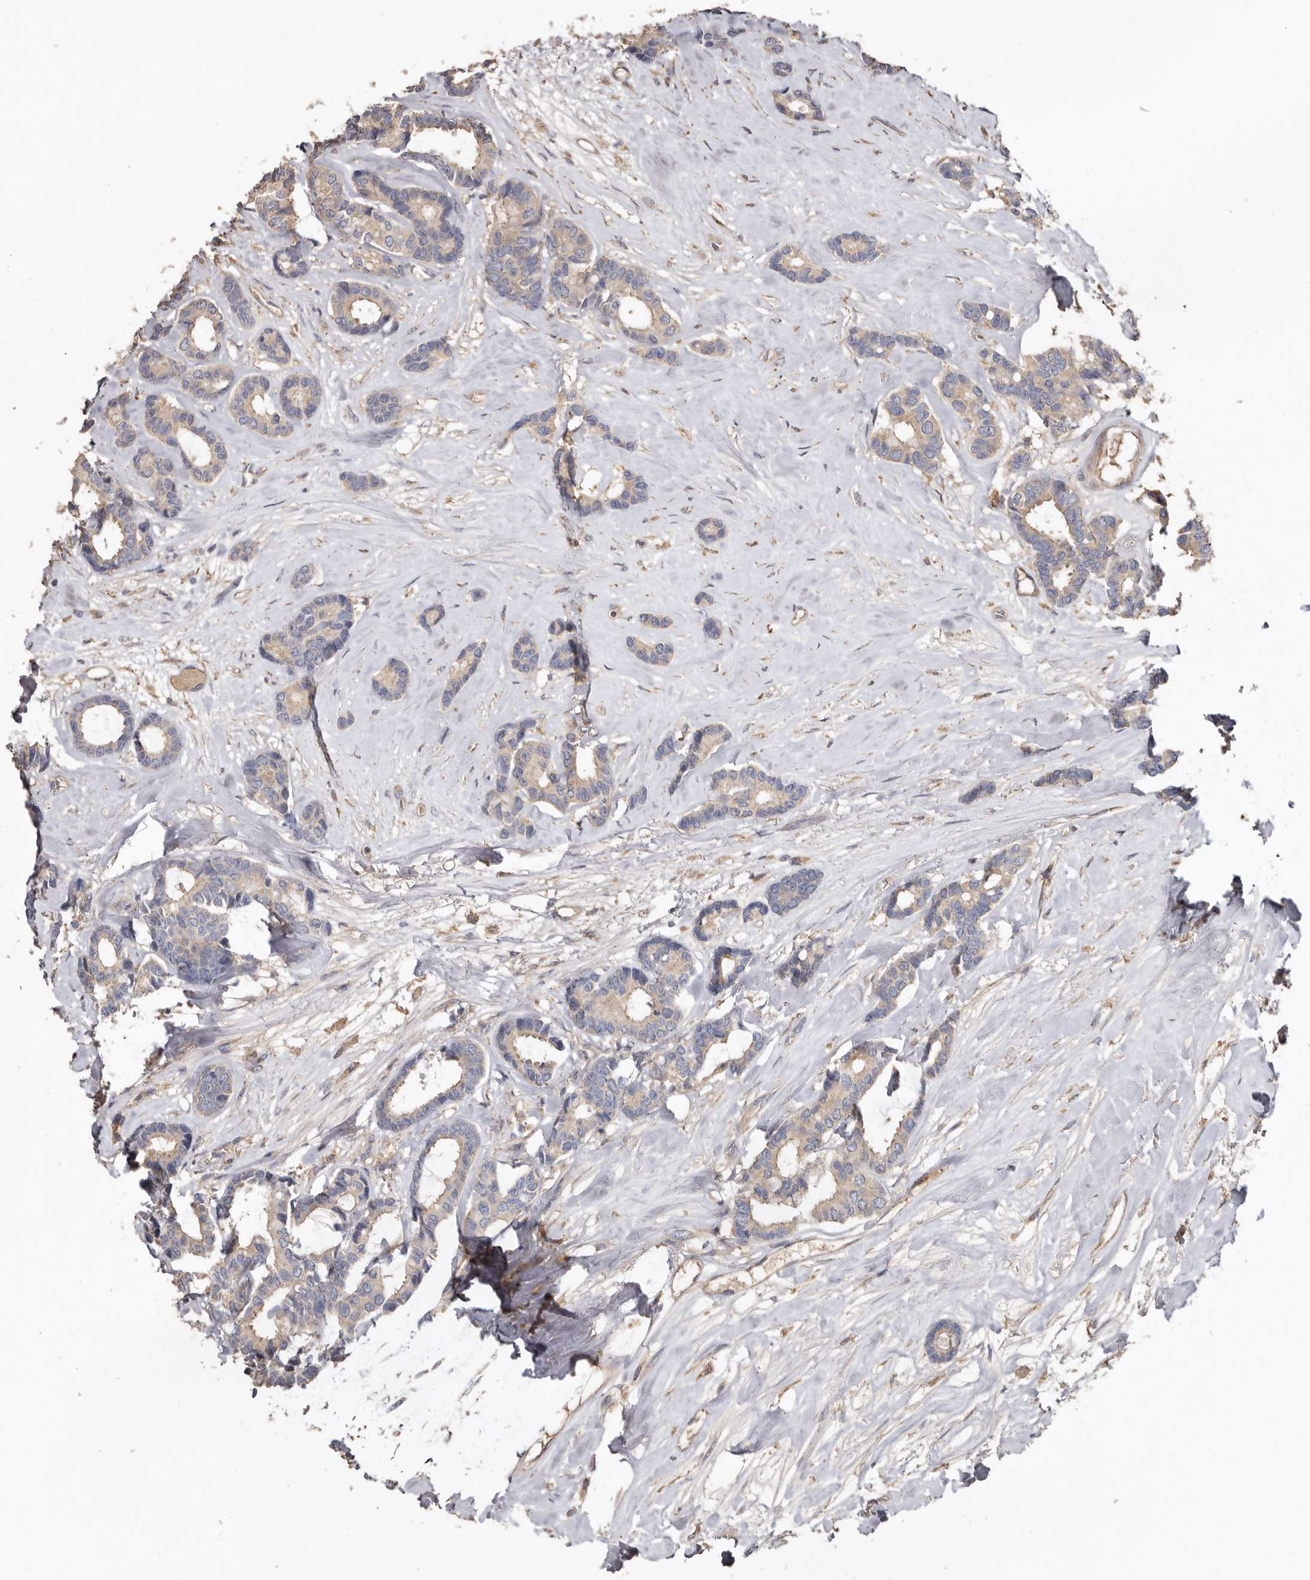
{"staining": {"intensity": "weak", "quantity": "25%-75%", "location": "cytoplasmic/membranous"}, "tissue": "breast cancer", "cell_type": "Tumor cells", "image_type": "cancer", "snomed": [{"axis": "morphology", "description": "Duct carcinoma"}, {"axis": "topography", "description": "Breast"}], "caption": "Infiltrating ductal carcinoma (breast) stained with DAB (3,3'-diaminobenzidine) immunohistochemistry (IHC) demonstrates low levels of weak cytoplasmic/membranous positivity in about 25%-75% of tumor cells. The protein of interest is stained brown, and the nuclei are stained in blue (DAB (3,3'-diaminobenzidine) IHC with brightfield microscopy, high magnification).", "gene": "FLCN", "patient": {"sex": "female", "age": 87}}